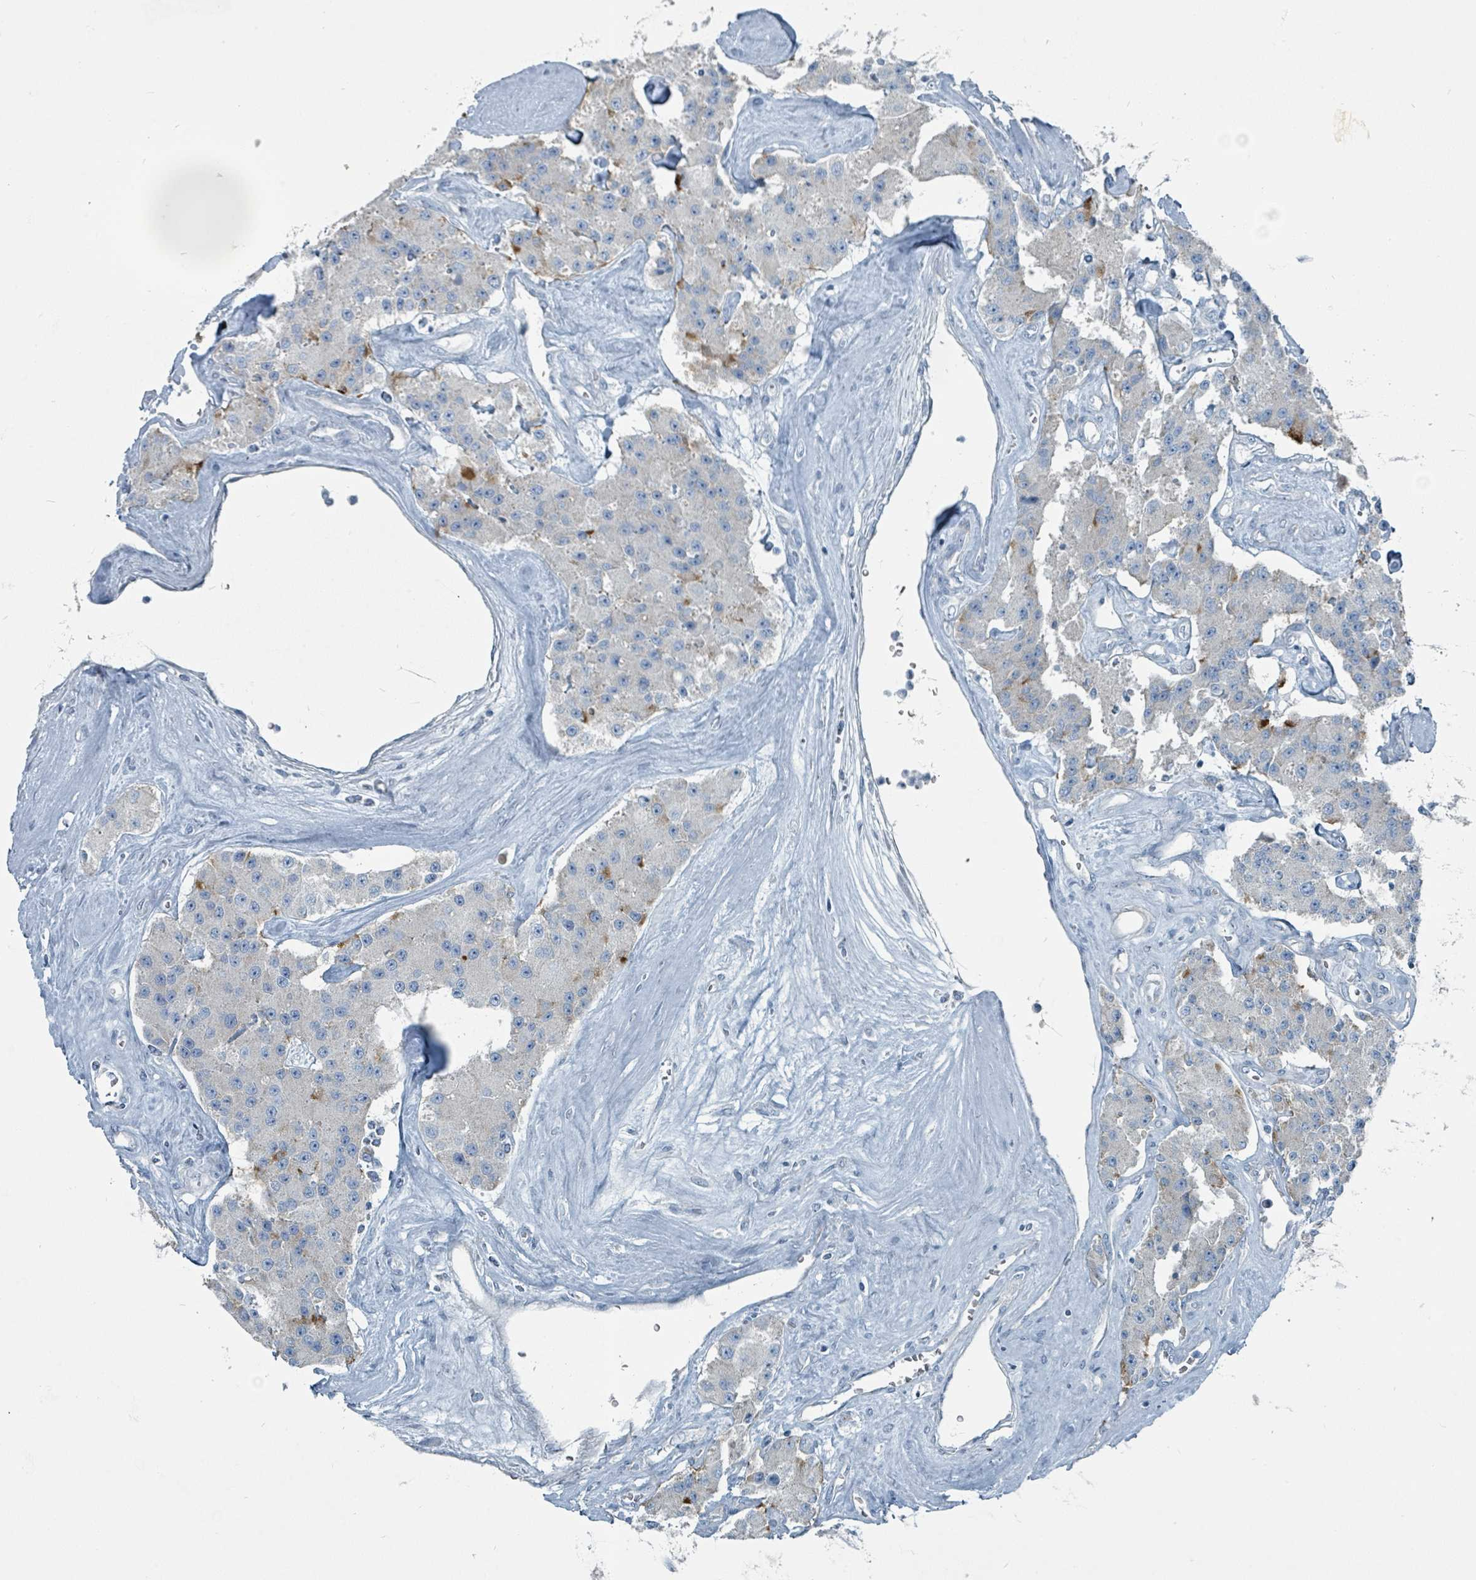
{"staining": {"intensity": "moderate", "quantity": "<25%", "location": "cytoplasmic/membranous"}, "tissue": "carcinoid", "cell_type": "Tumor cells", "image_type": "cancer", "snomed": [{"axis": "morphology", "description": "Carcinoid, malignant, NOS"}, {"axis": "topography", "description": "Pancreas"}], "caption": "The micrograph reveals staining of carcinoid, revealing moderate cytoplasmic/membranous protein positivity (brown color) within tumor cells.", "gene": "RASA4", "patient": {"sex": "male", "age": 41}}